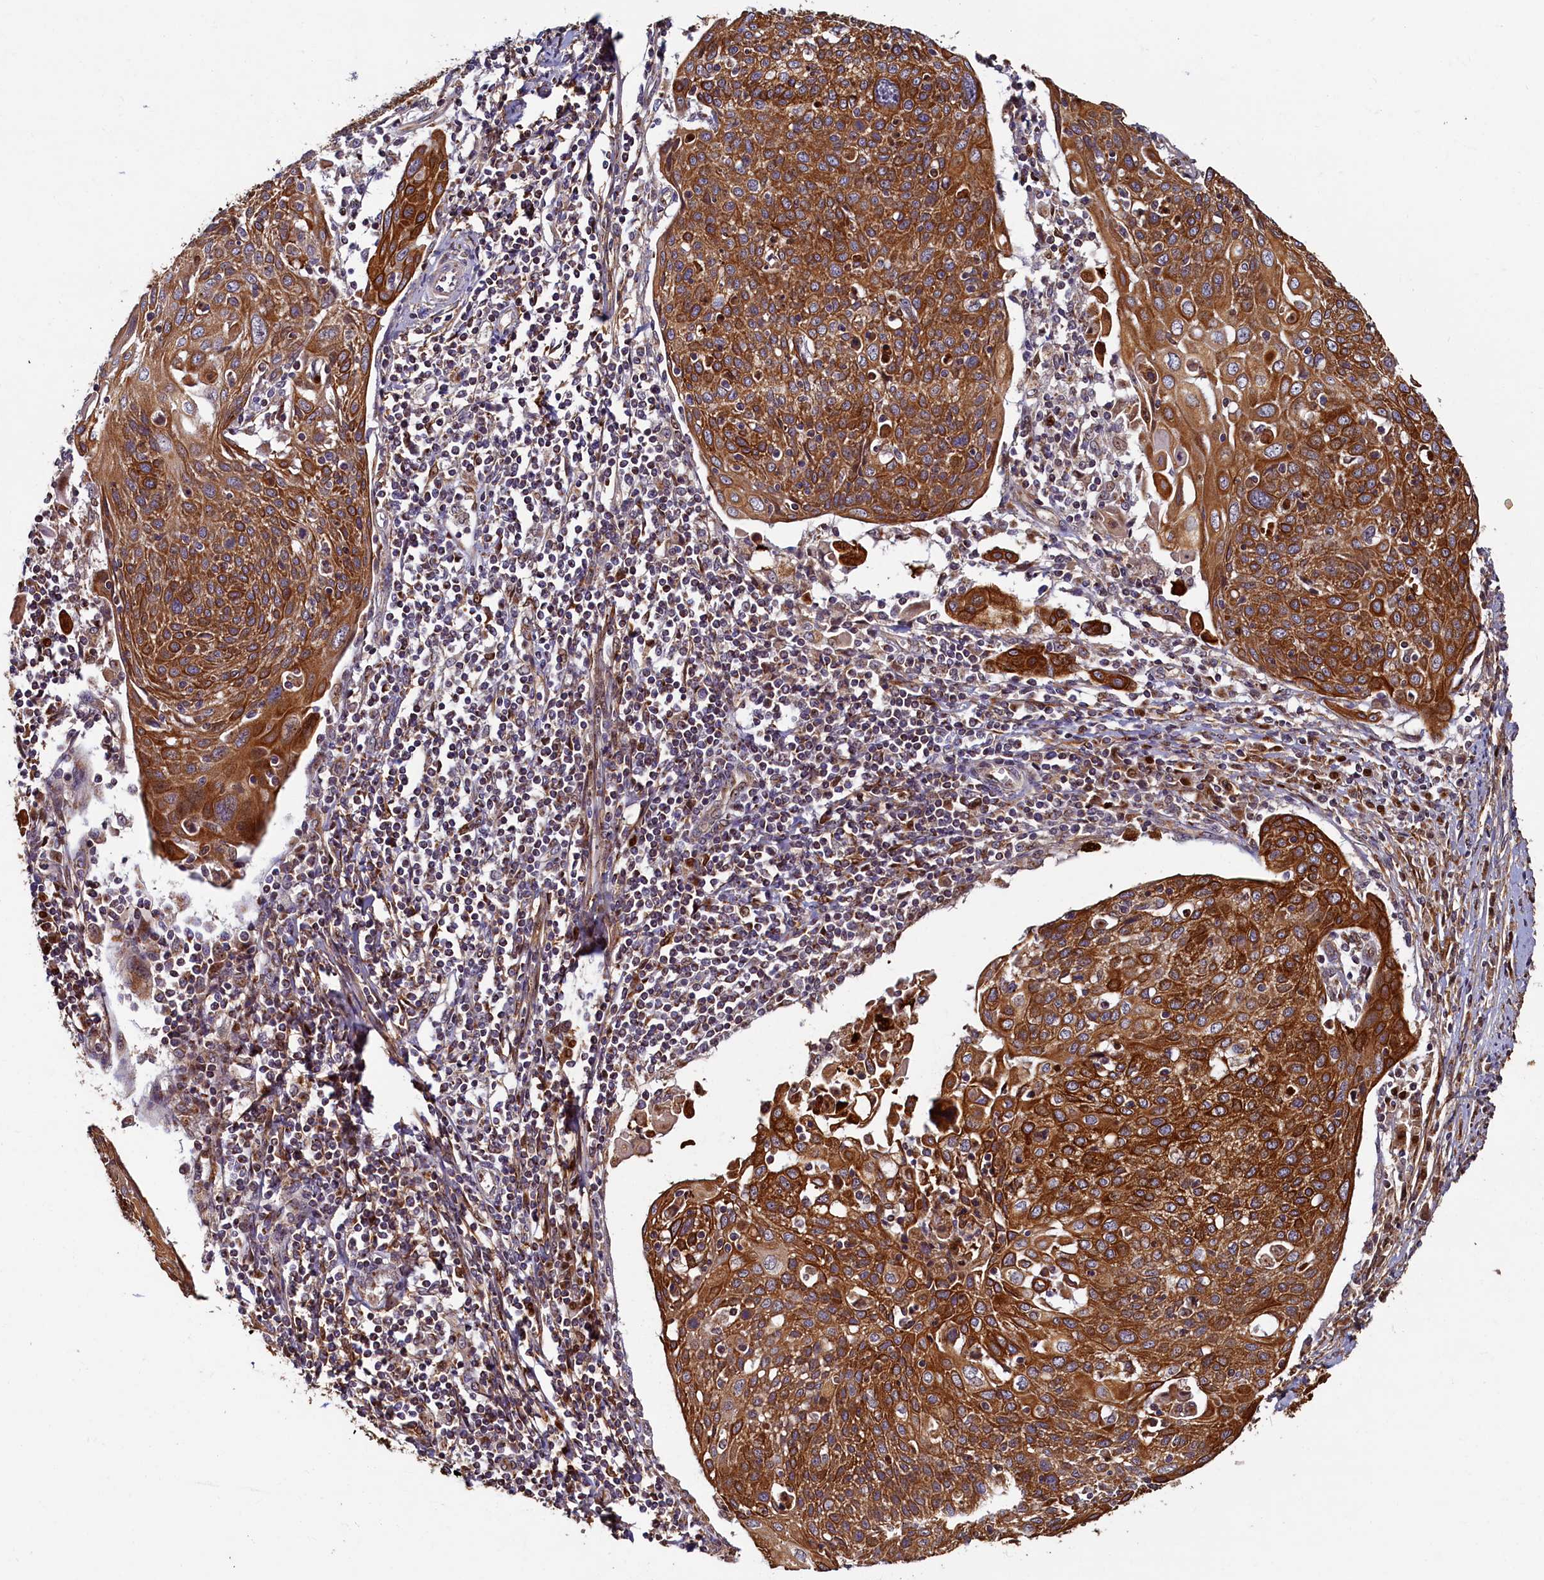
{"staining": {"intensity": "strong", "quantity": ">75%", "location": "cytoplasmic/membranous"}, "tissue": "cervical cancer", "cell_type": "Tumor cells", "image_type": "cancer", "snomed": [{"axis": "morphology", "description": "Squamous cell carcinoma, NOS"}, {"axis": "topography", "description": "Cervix"}], "caption": "Immunohistochemistry (IHC) histopathology image of human cervical cancer stained for a protein (brown), which exhibits high levels of strong cytoplasmic/membranous positivity in approximately >75% of tumor cells.", "gene": "NCKAP5L", "patient": {"sex": "female", "age": 67}}